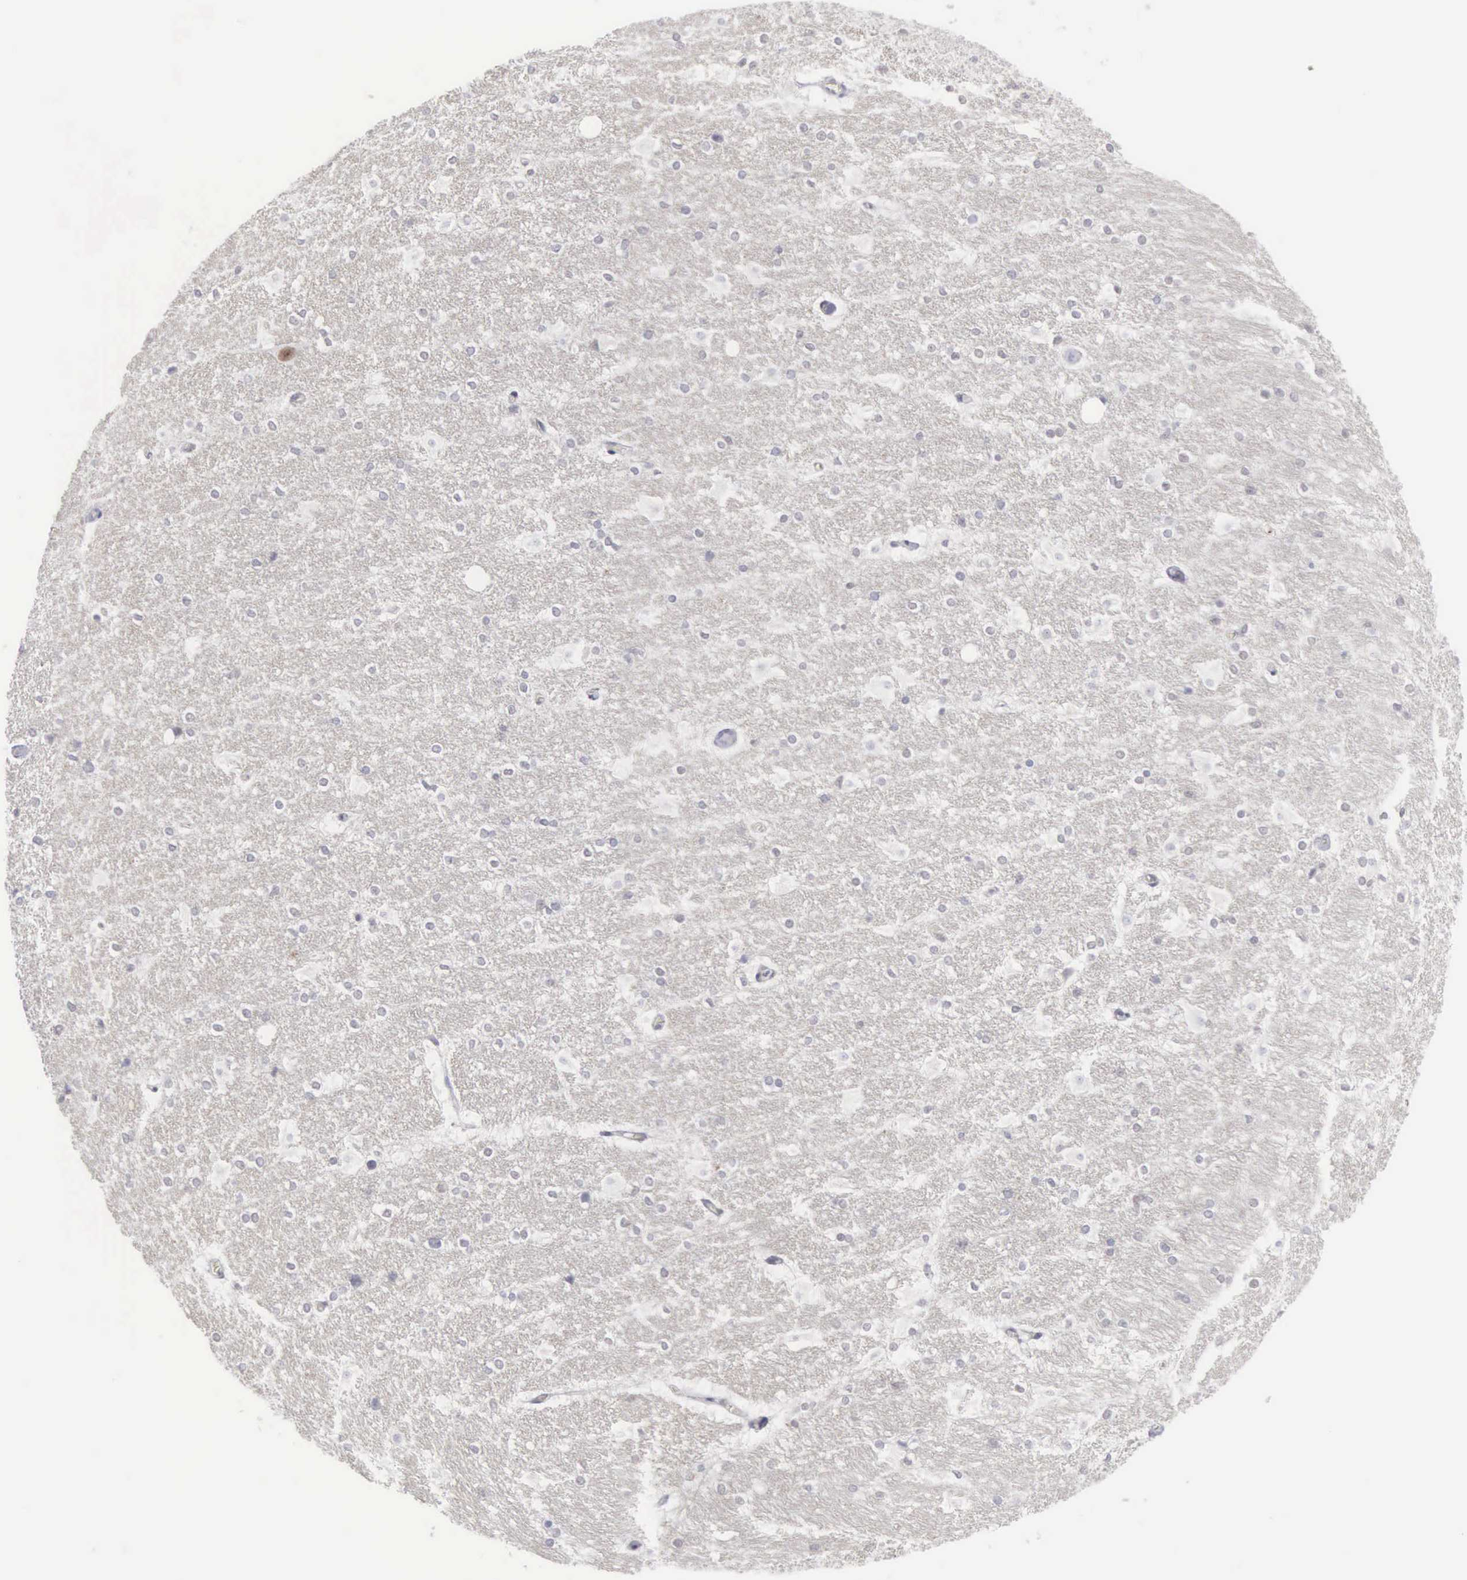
{"staining": {"intensity": "negative", "quantity": "none", "location": "none"}, "tissue": "hippocampus", "cell_type": "Glial cells", "image_type": "normal", "snomed": [{"axis": "morphology", "description": "Normal tissue, NOS"}, {"axis": "topography", "description": "Hippocampus"}], "caption": "High magnification brightfield microscopy of normal hippocampus stained with DAB (3,3'-diaminobenzidine) (brown) and counterstained with hematoxylin (blue): glial cells show no significant staining. (DAB (3,3'-diaminobenzidine) immunohistochemistry (IHC), high magnification).", "gene": "MNAT1", "patient": {"sex": "female", "age": 19}}